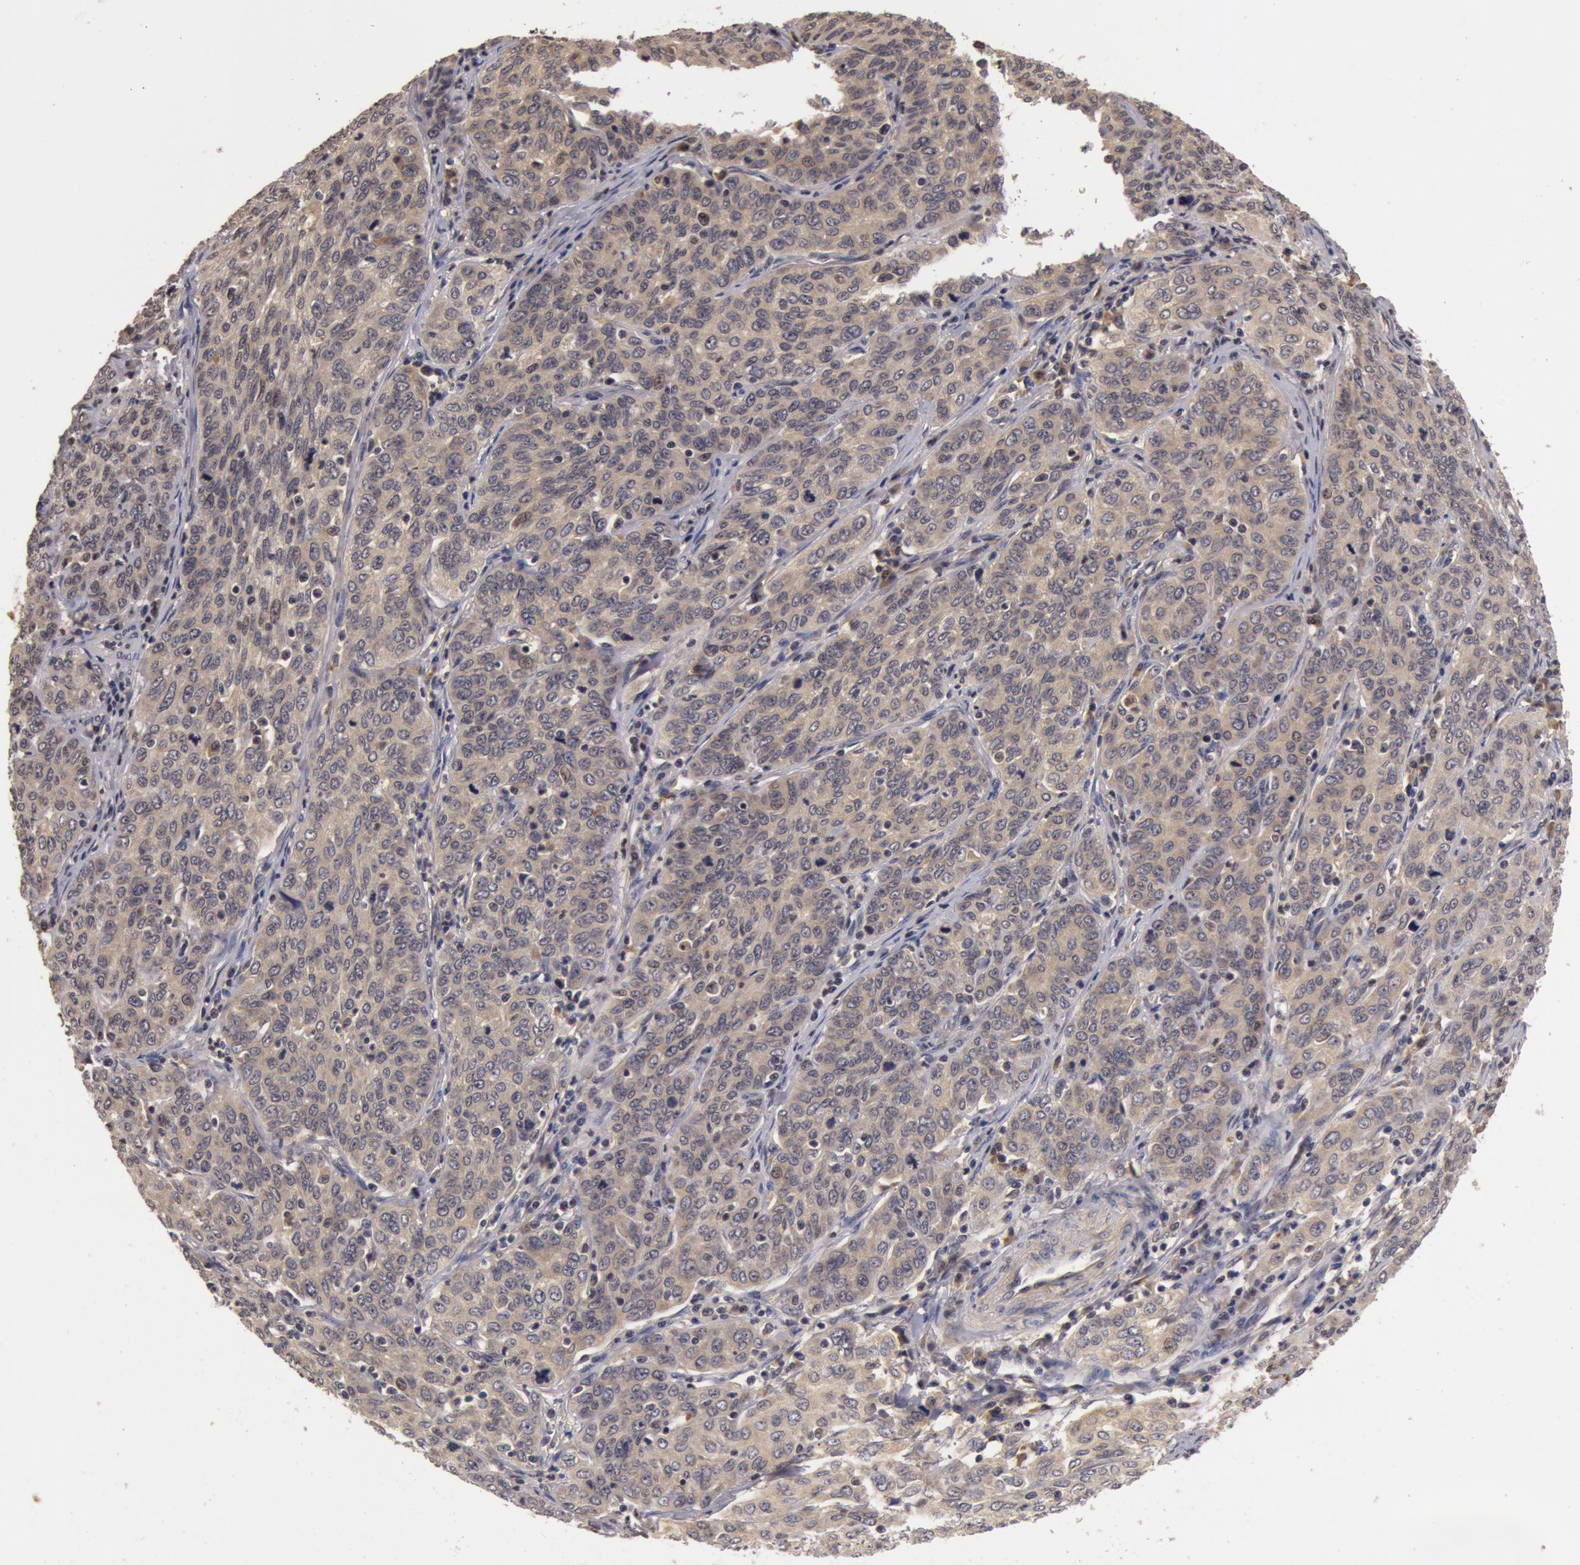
{"staining": {"intensity": "weak", "quantity": ">75%", "location": "cytoplasmic/membranous"}, "tissue": "cervical cancer", "cell_type": "Tumor cells", "image_type": "cancer", "snomed": [{"axis": "morphology", "description": "Squamous cell carcinoma, NOS"}, {"axis": "topography", "description": "Cervix"}], "caption": "Immunohistochemistry (IHC) photomicrograph of squamous cell carcinoma (cervical) stained for a protein (brown), which shows low levels of weak cytoplasmic/membranous staining in about >75% of tumor cells.", "gene": "BCHE", "patient": {"sex": "female", "age": 38}}